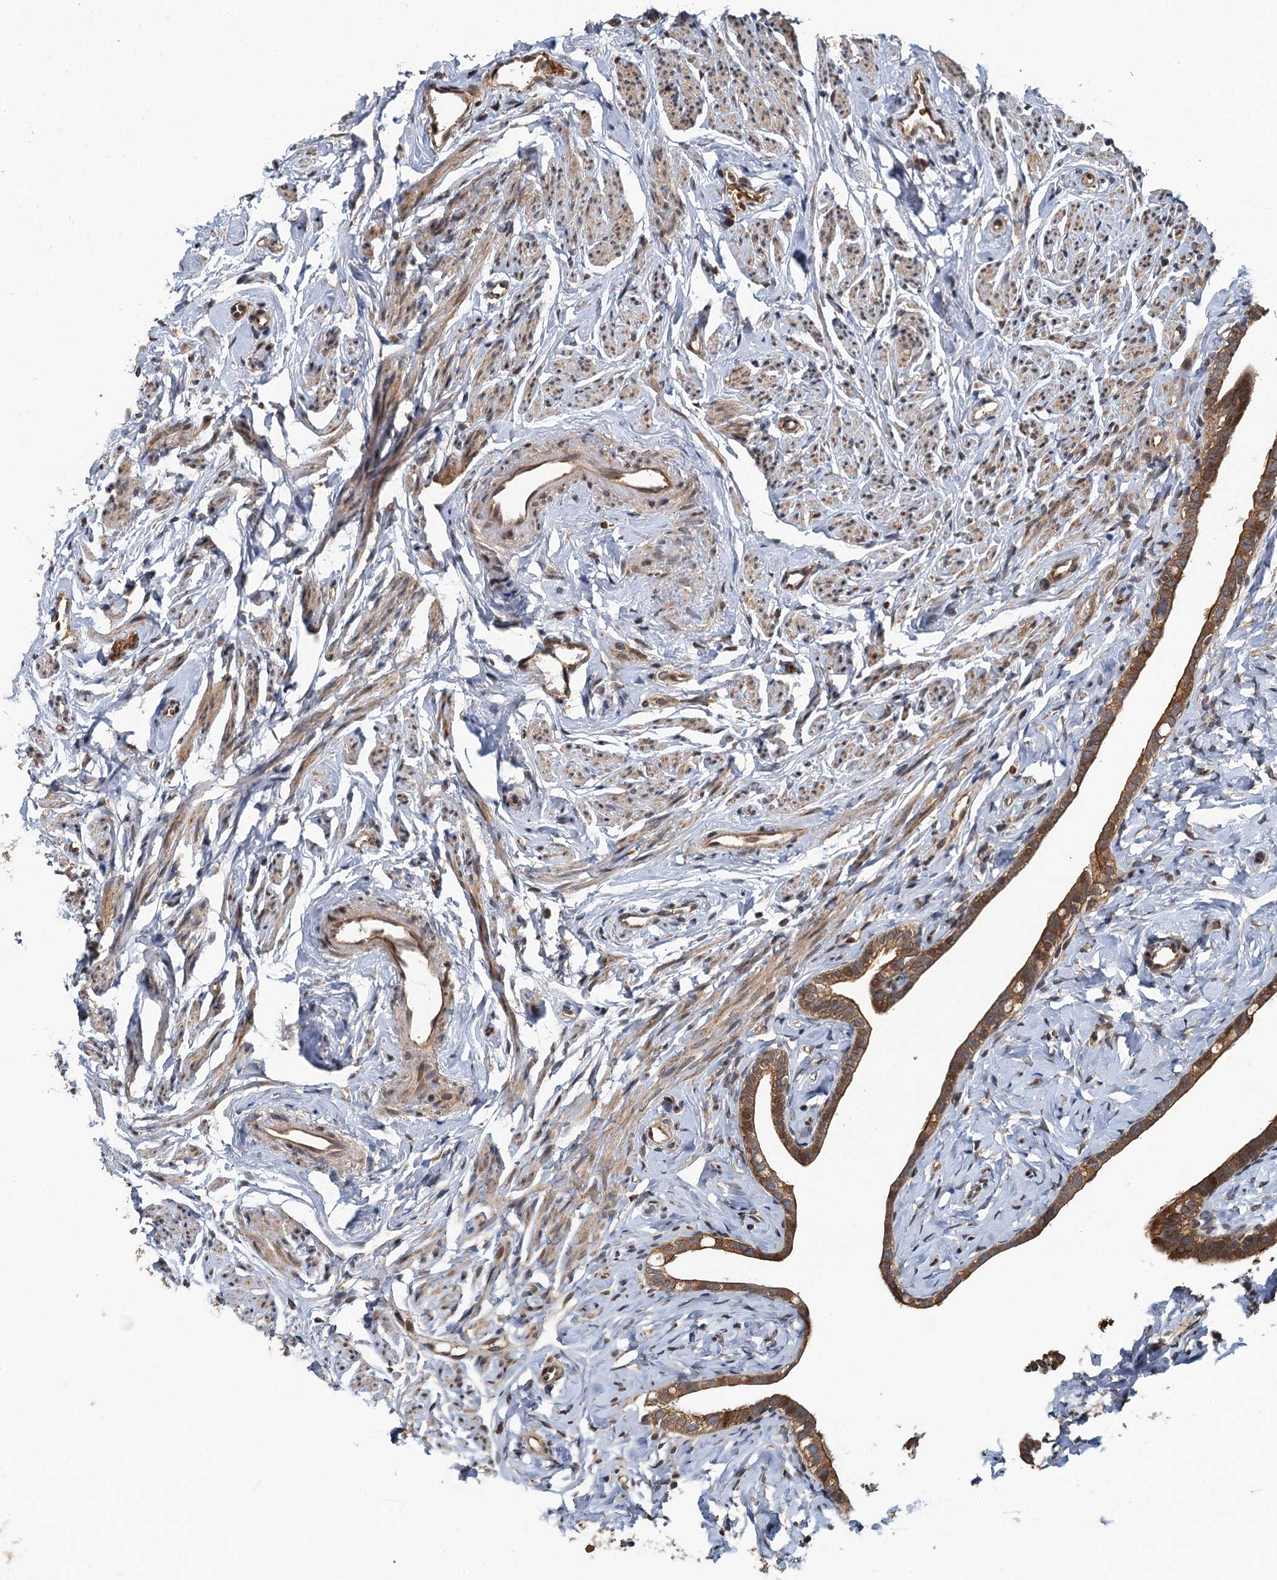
{"staining": {"intensity": "moderate", "quantity": ">75%", "location": "cytoplasmic/membranous"}, "tissue": "fallopian tube", "cell_type": "Glandular cells", "image_type": "normal", "snomed": [{"axis": "morphology", "description": "Normal tissue, NOS"}, {"axis": "topography", "description": "Fallopian tube"}], "caption": "Fallopian tube stained with IHC exhibits moderate cytoplasmic/membranous staining in approximately >75% of glandular cells. (DAB = brown stain, brightfield microscopy at high magnification).", "gene": "SNX32", "patient": {"sex": "female", "age": 66}}